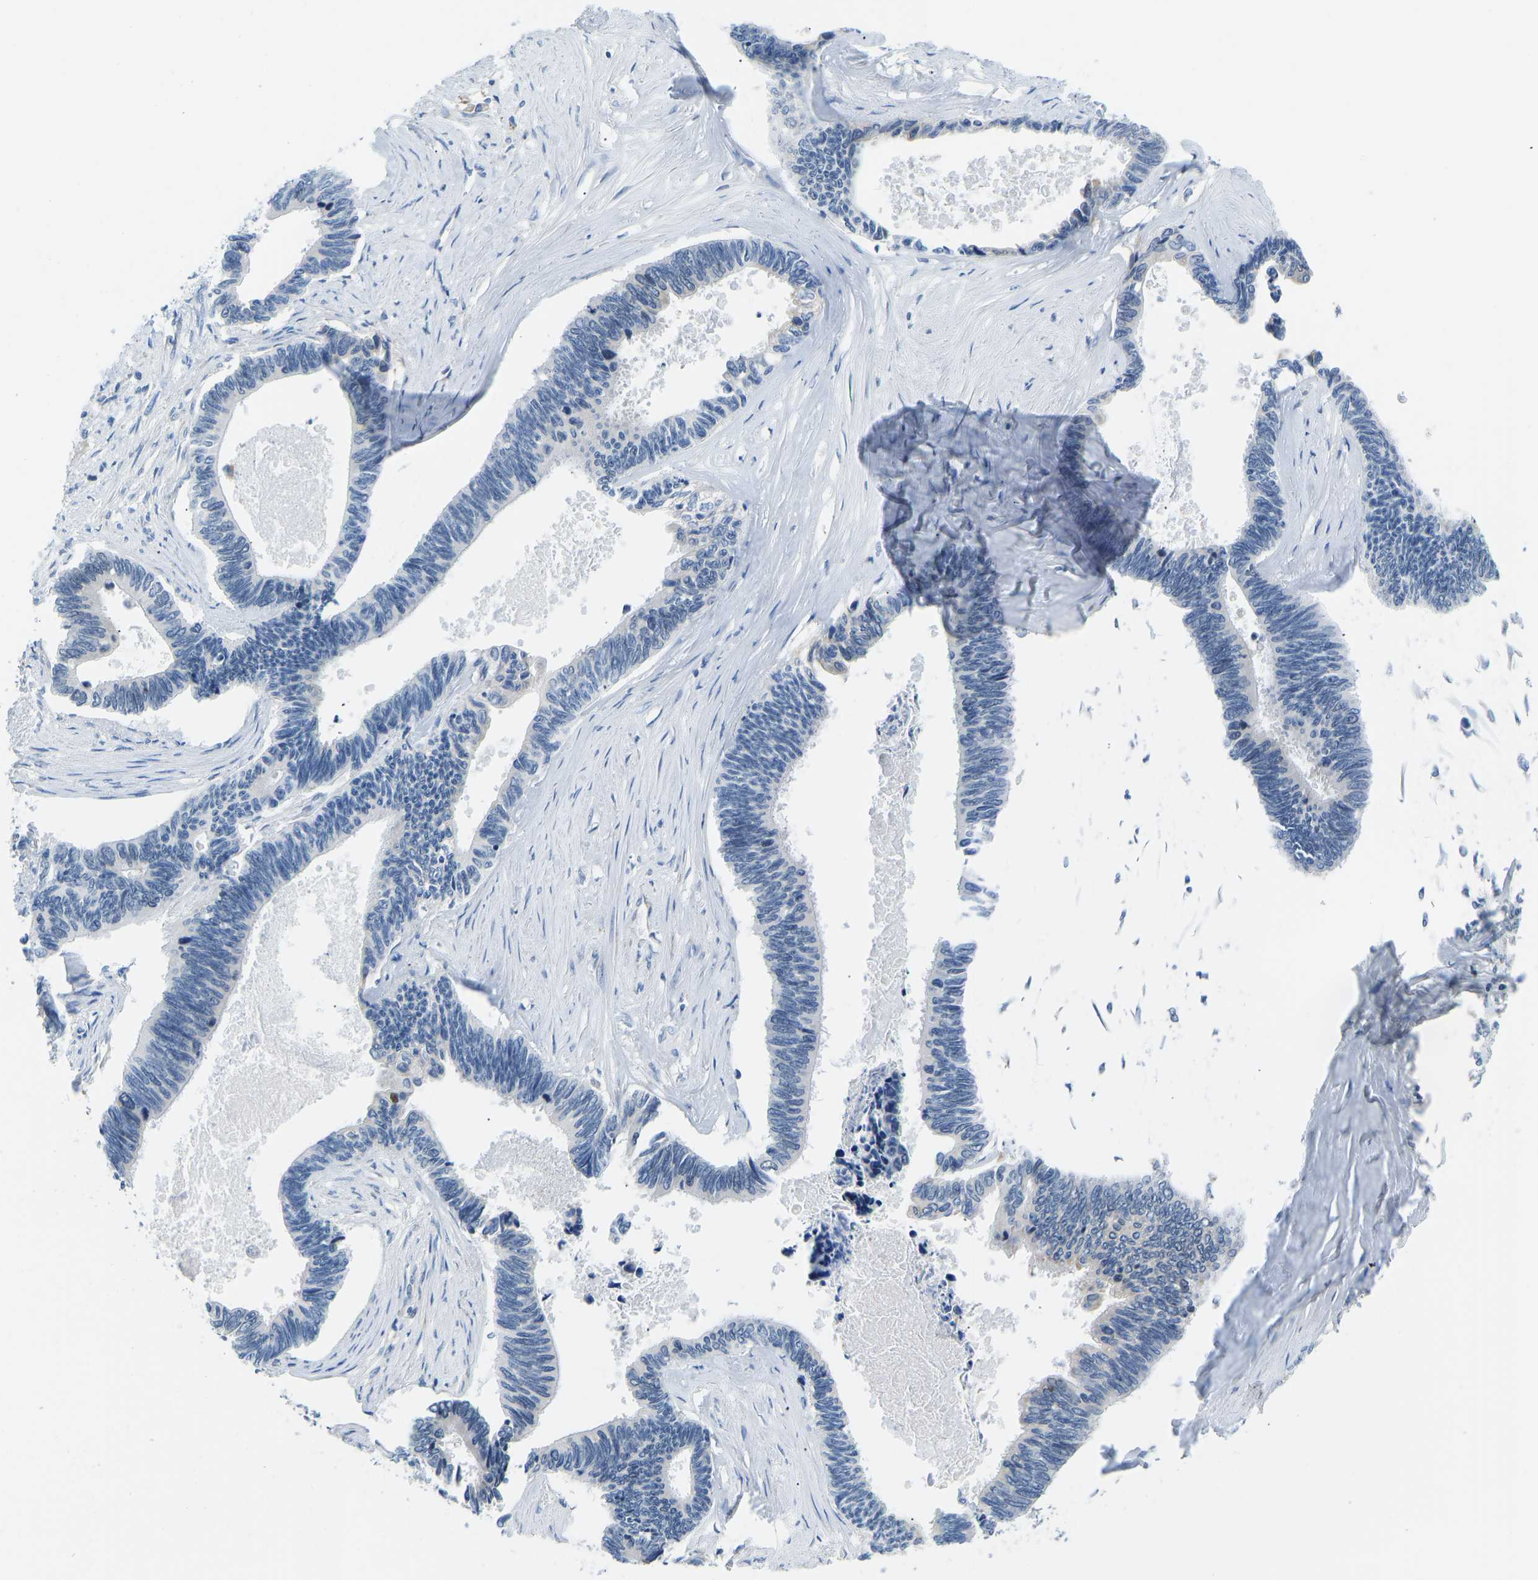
{"staining": {"intensity": "negative", "quantity": "none", "location": "none"}, "tissue": "pancreatic cancer", "cell_type": "Tumor cells", "image_type": "cancer", "snomed": [{"axis": "morphology", "description": "Adenocarcinoma, NOS"}, {"axis": "topography", "description": "Pancreas"}], "caption": "DAB (3,3'-diaminobenzidine) immunohistochemical staining of human adenocarcinoma (pancreatic) displays no significant expression in tumor cells. (DAB (3,3'-diaminobenzidine) immunohistochemistry (IHC) visualized using brightfield microscopy, high magnification).", "gene": "VRK1", "patient": {"sex": "female", "age": 70}}